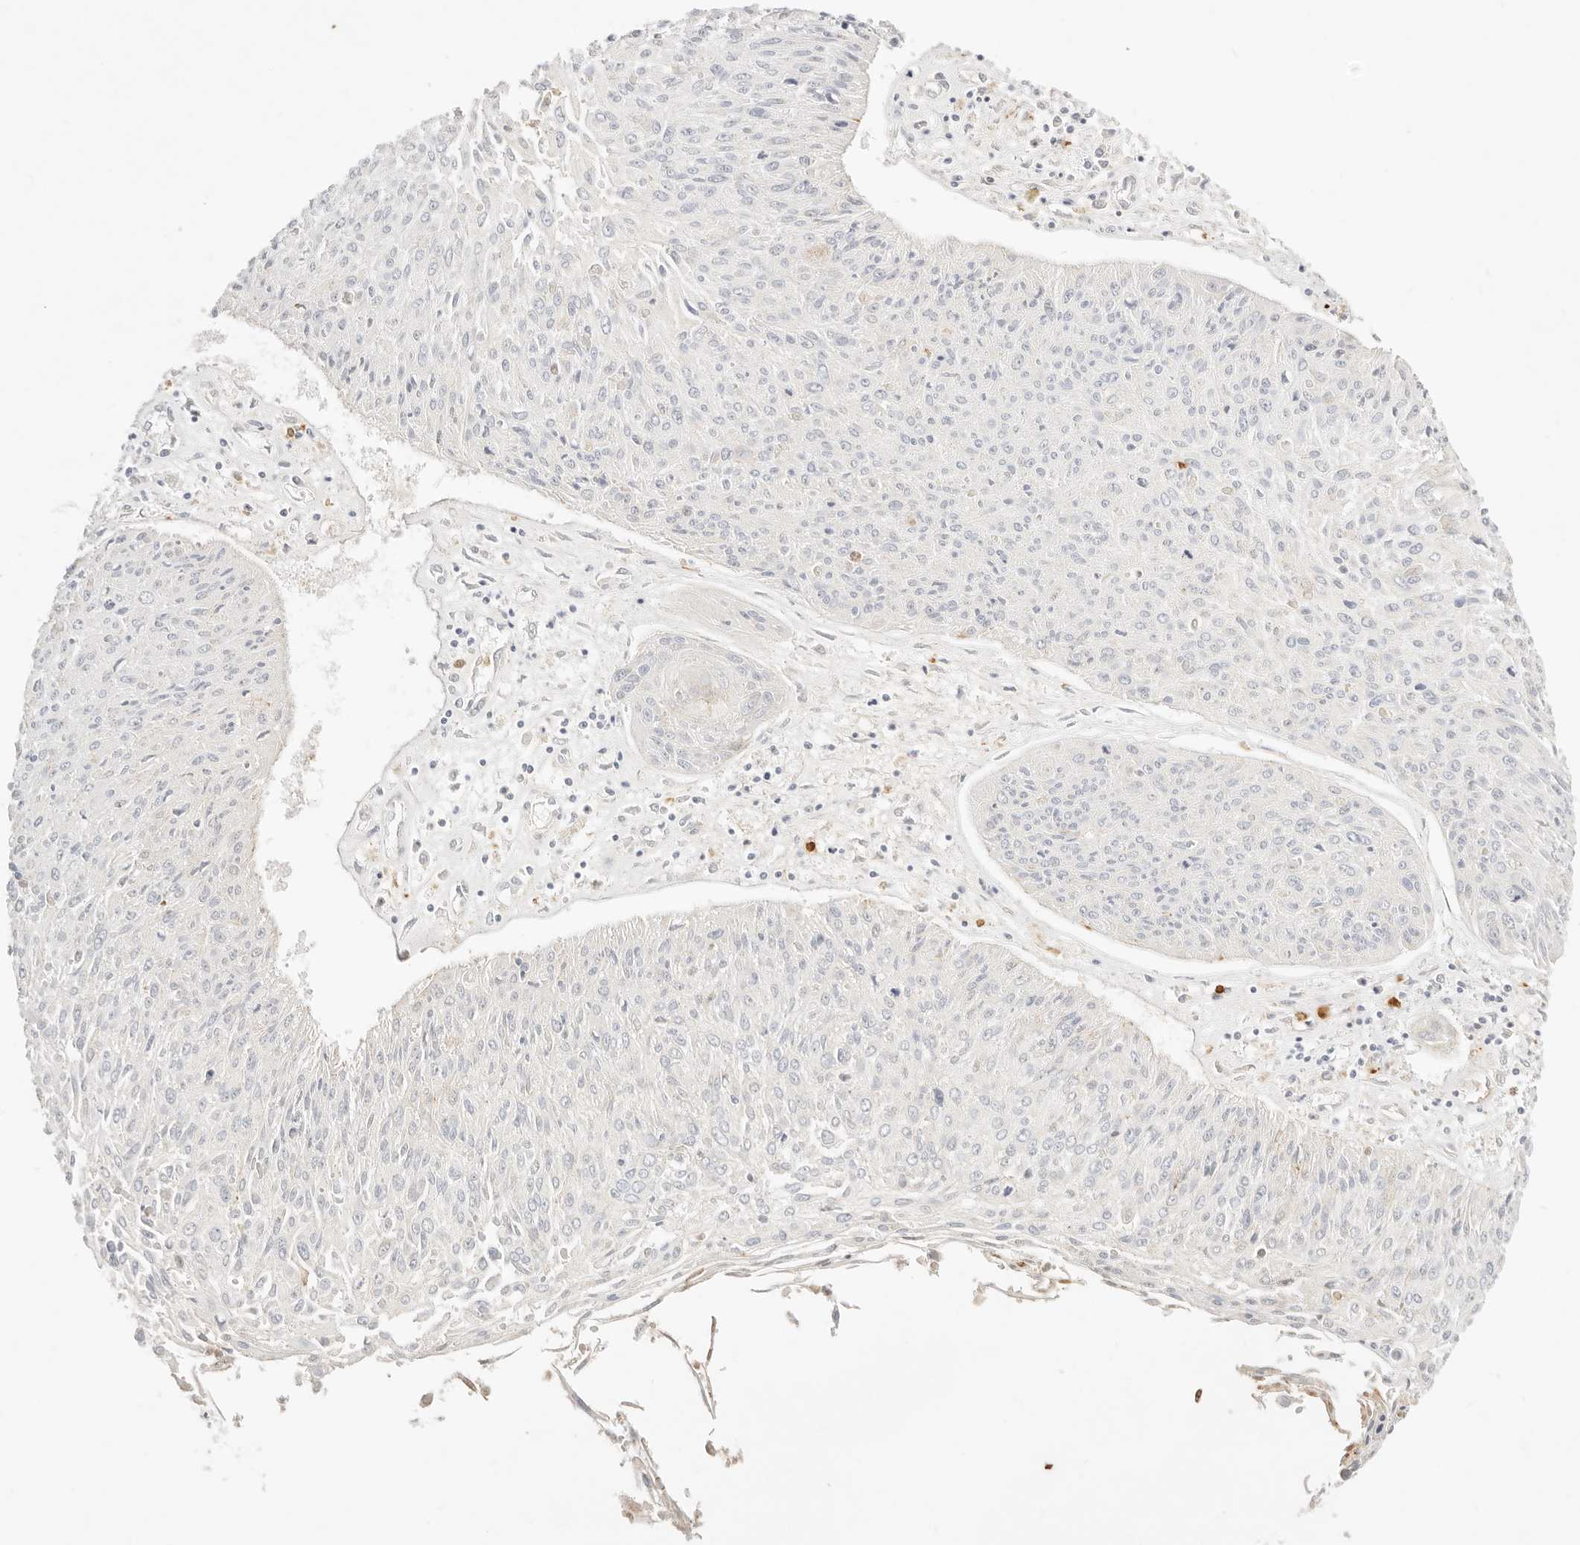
{"staining": {"intensity": "negative", "quantity": "none", "location": "none"}, "tissue": "cervical cancer", "cell_type": "Tumor cells", "image_type": "cancer", "snomed": [{"axis": "morphology", "description": "Squamous cell carcinoma, NOS"}, {"axis": "topography", "description": "Cervix"}], "caption": "A micrograph of human cervical cancer is negative for staining in tumor cells.", "gene": "ACOX1", "patient": {"sex": "female", "age": 51}}